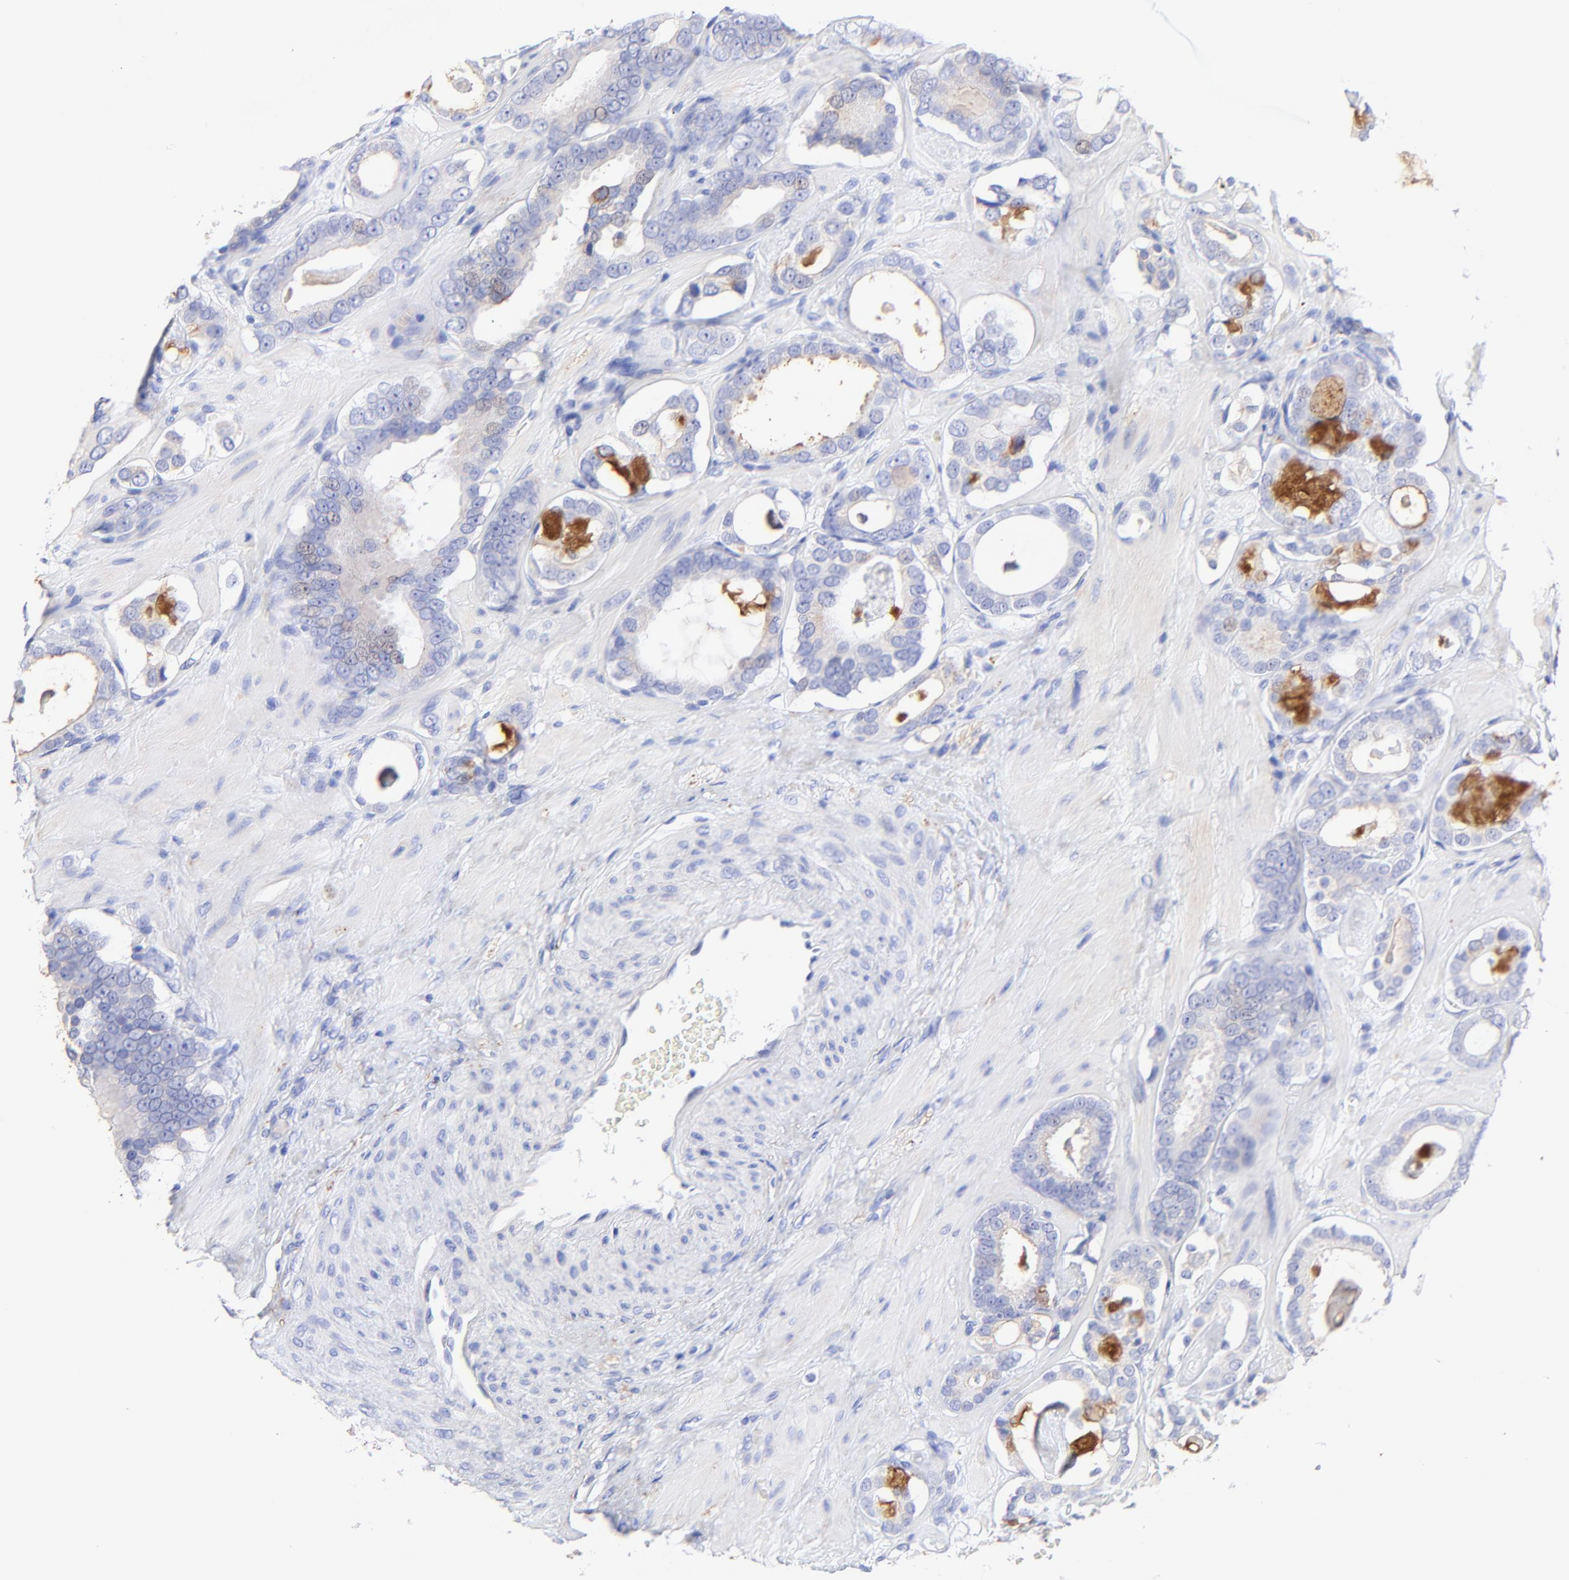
{"staining": {"intensity": "negative", "quantity": "none", "location": "none"}, "tissue": "prostate cancer", "cell_type": "Tumor cells", "image_type": "cancer", "snomed": [{"axis": "morphology", "description": "Adenocarcinoma, Low grade"}, {"axis": "topography", "description": "Prostate"}], "caption": "This is a image of immunohistochemistry staining of prostate cancer (adenocarcinoma (low-grade)), which shows no expression in tumor cells.", "gene": "RAB3A", "patient": {"sex": "male", "age": 57}}